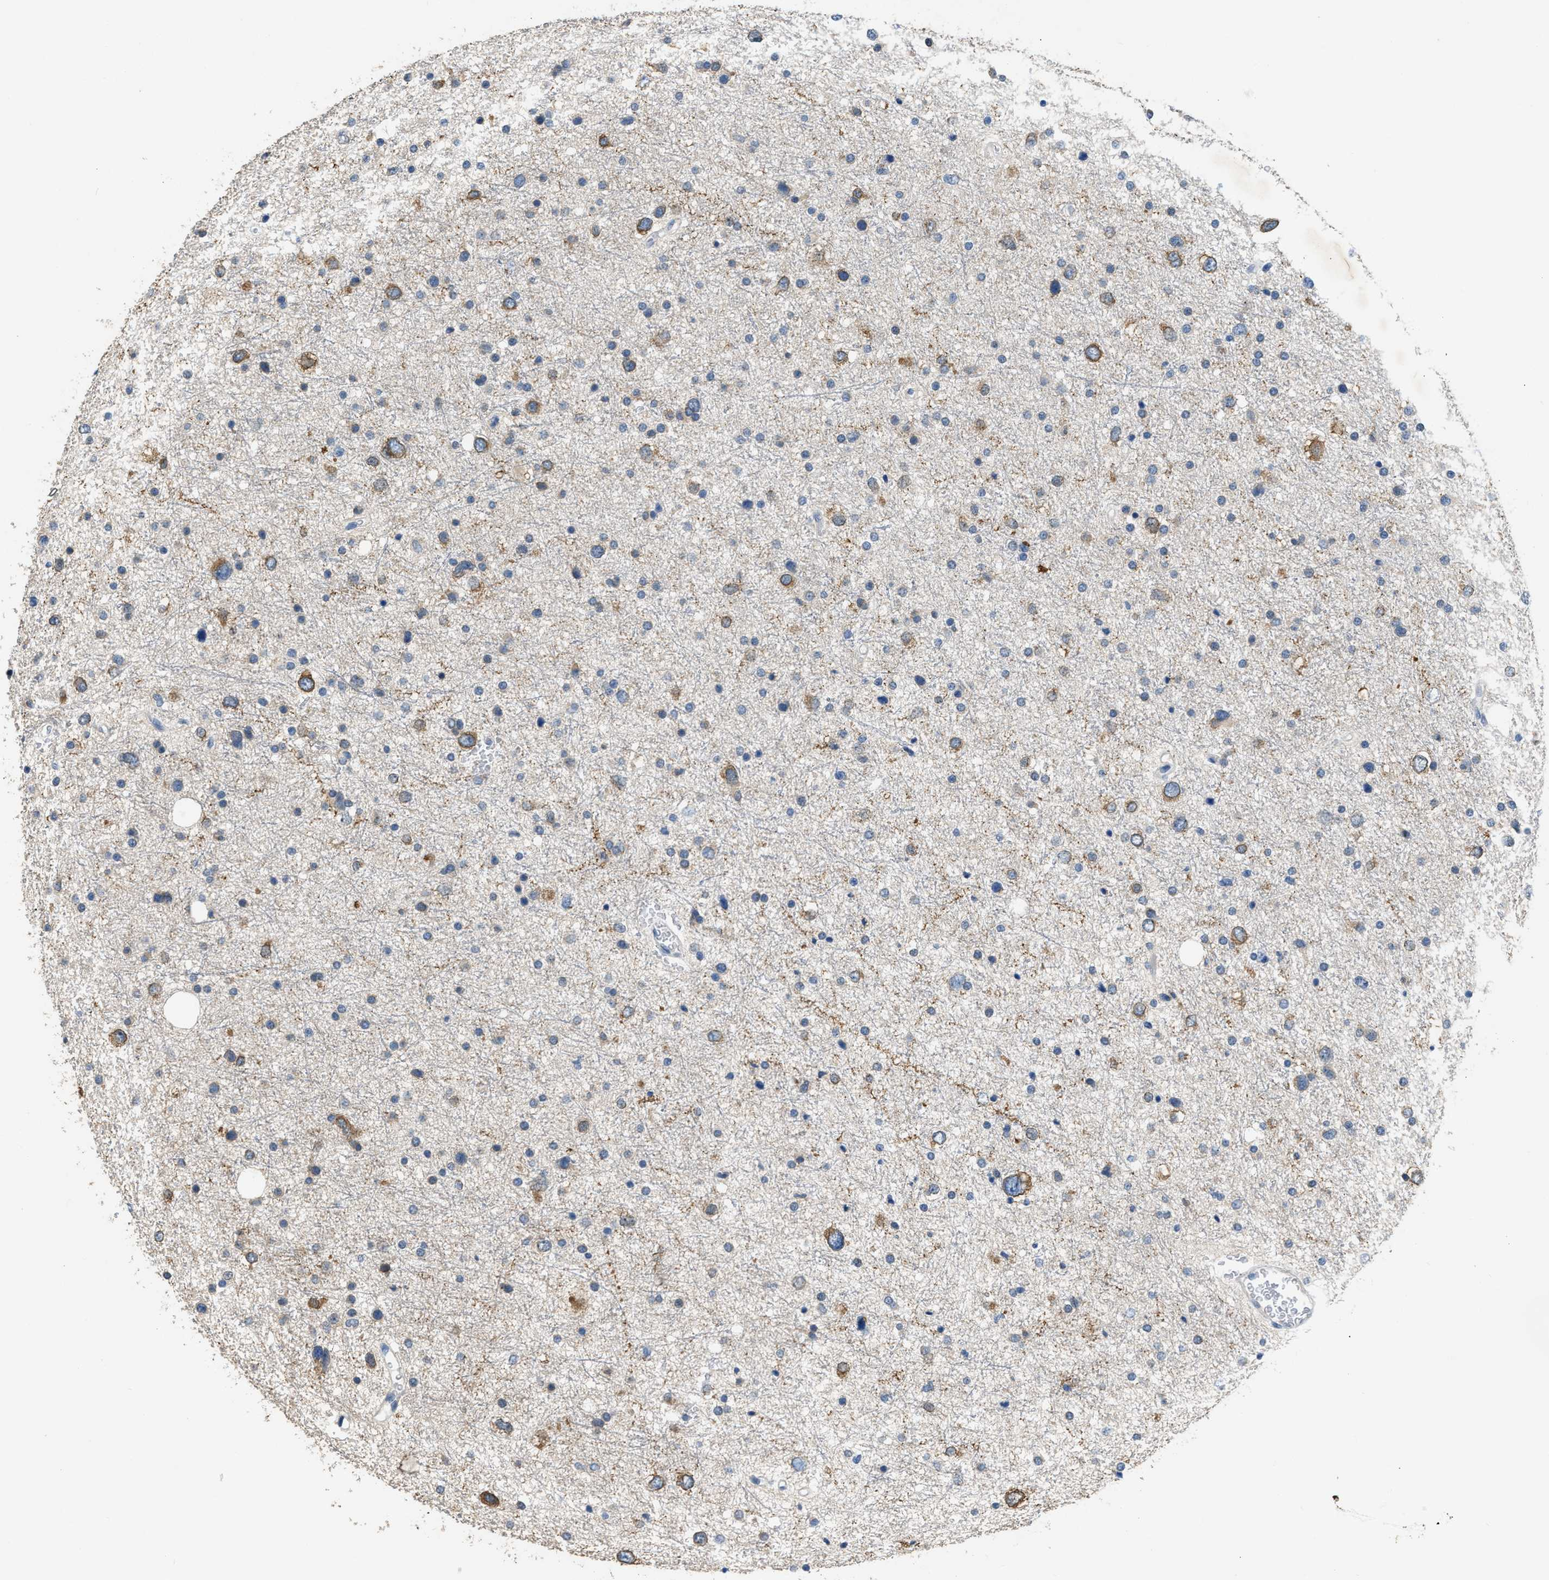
{"staining": {"intensity": "moderate", "quantity": "25%-75%", "location": "cytoplasmic/membranous"}, "tissue": "glioma", "cell_type": "Tumor cells", "image_type": "cancer", "snomed": [{"axis": "morphology", "description": "Glioma, malignant, Low grade"}, {"axis": "topography", "description": "Brain"}], "caption": "Malignant glioma (low-grade) tissue demonstrates moderate cytoplasmic/membranous staining in about 25%-75% of tumor cells The staining was performed using DAB (3,3'-diaminobenzidine) to visualize the protein expression in brown, while the nuclei were stained in blue with hematoxylin (Magnification: 20x).", "gene": "TOMM34", "patient": {"sex": "female", "age": 37}}